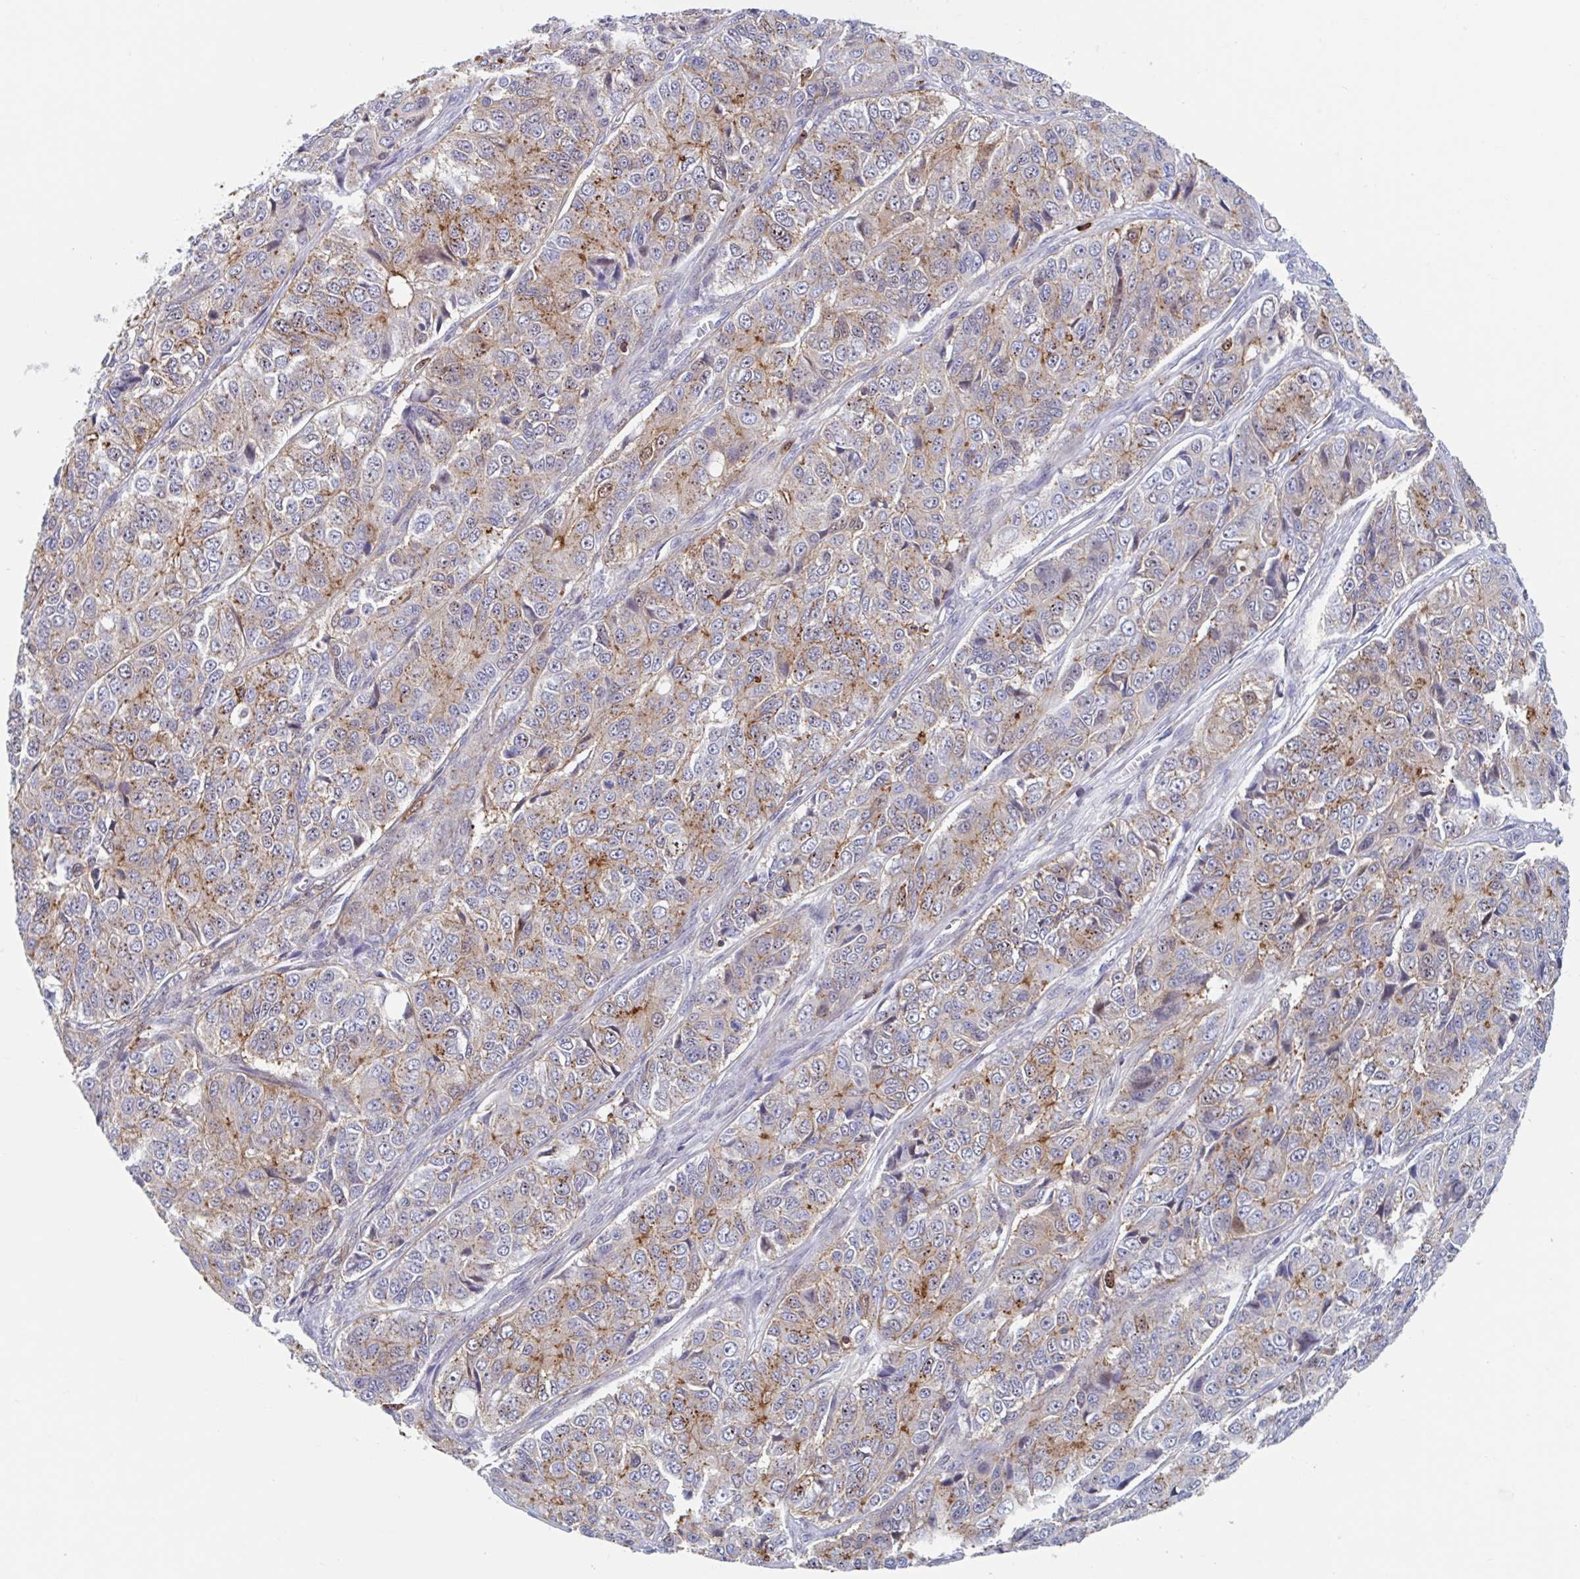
{"staining": {"intensity": "weak", "quantity": "25%-75%", "location": "cytoplasmic/membranous"}, "tissue": "ovarian cancer", "cell_type": "Tumor cells", "image_type": "cancer", "snomed": [{"axis": "morphology", "description": "Carcinoma, endometroid"}, {"axis": "topography", "description": "Ovary"}], "caption": "A brown stain highlights weak cytoplasmic/membranous expression of a protein in ovarian cancer (endometroid carcinoma) tumor cells. The protein of interest is stained brown, and the nuclei are stained in blue (DAB (3,3'-diaminobenzidine) IHC with brightfield microscopy, high magnification).", "gene": "EFHD1", "patient": {"sex": "female", "age": 51}}